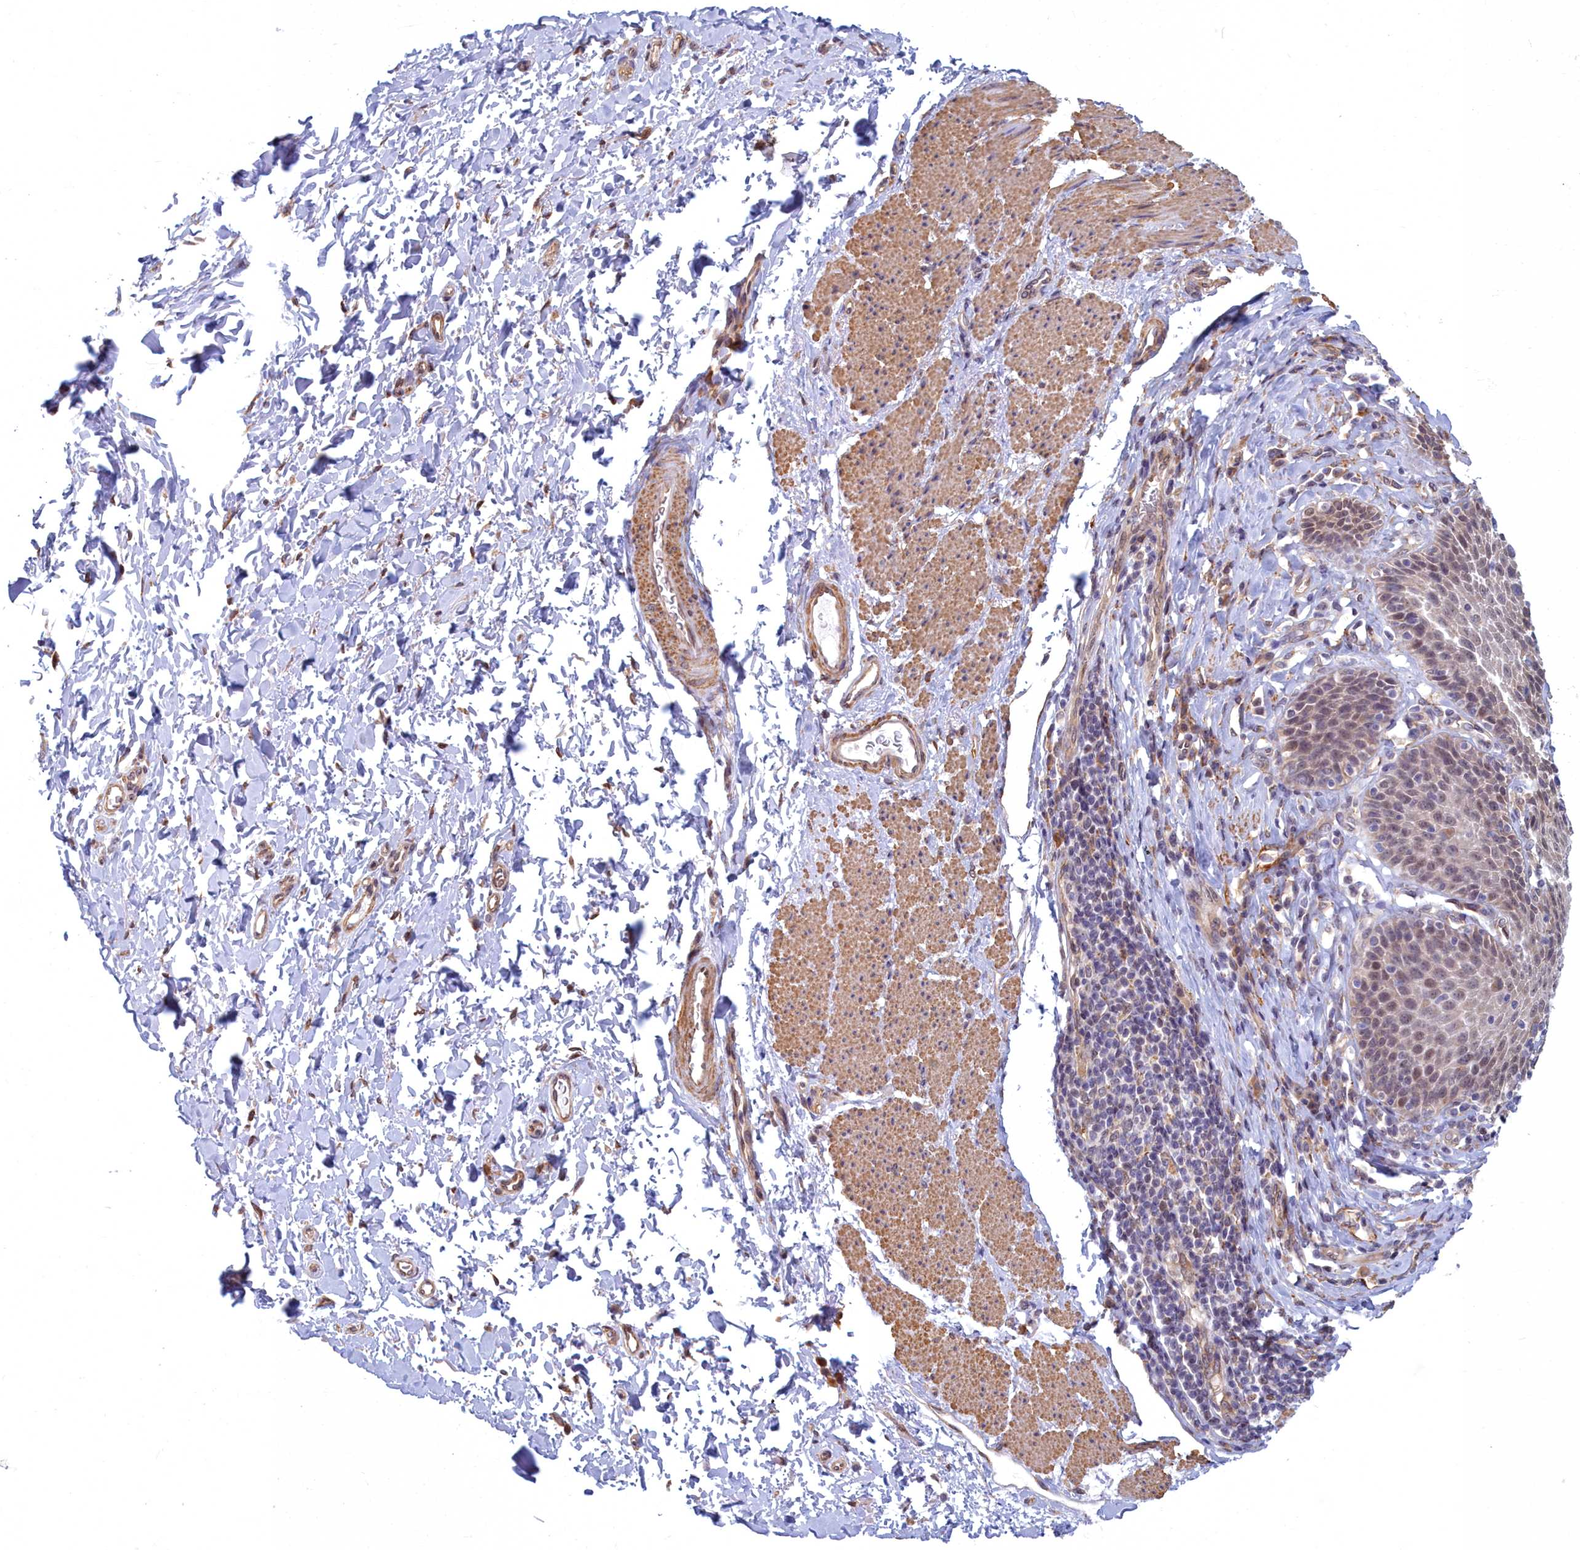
{"staining": {"intensity": "moderate", "quantity": "25%-75%", "location": "nuclear"}, "tissue": "esophagus", "cell_type": "Squamous epithelial cells", "image_type": "normal", "snomed": [{"axis": "morphology", "description": "Normal tissue, NOS"}, {"axis": "topography", "description": "Esophagus"}], "caption": "The image displays immunohistochemical staining of normal esophagus. There is moderate nuclear expression is present in approximately 25%-75% of squamous epithelial cells.", "gene": "MAK16", "patient": {"sex": "female", "age": 61}}